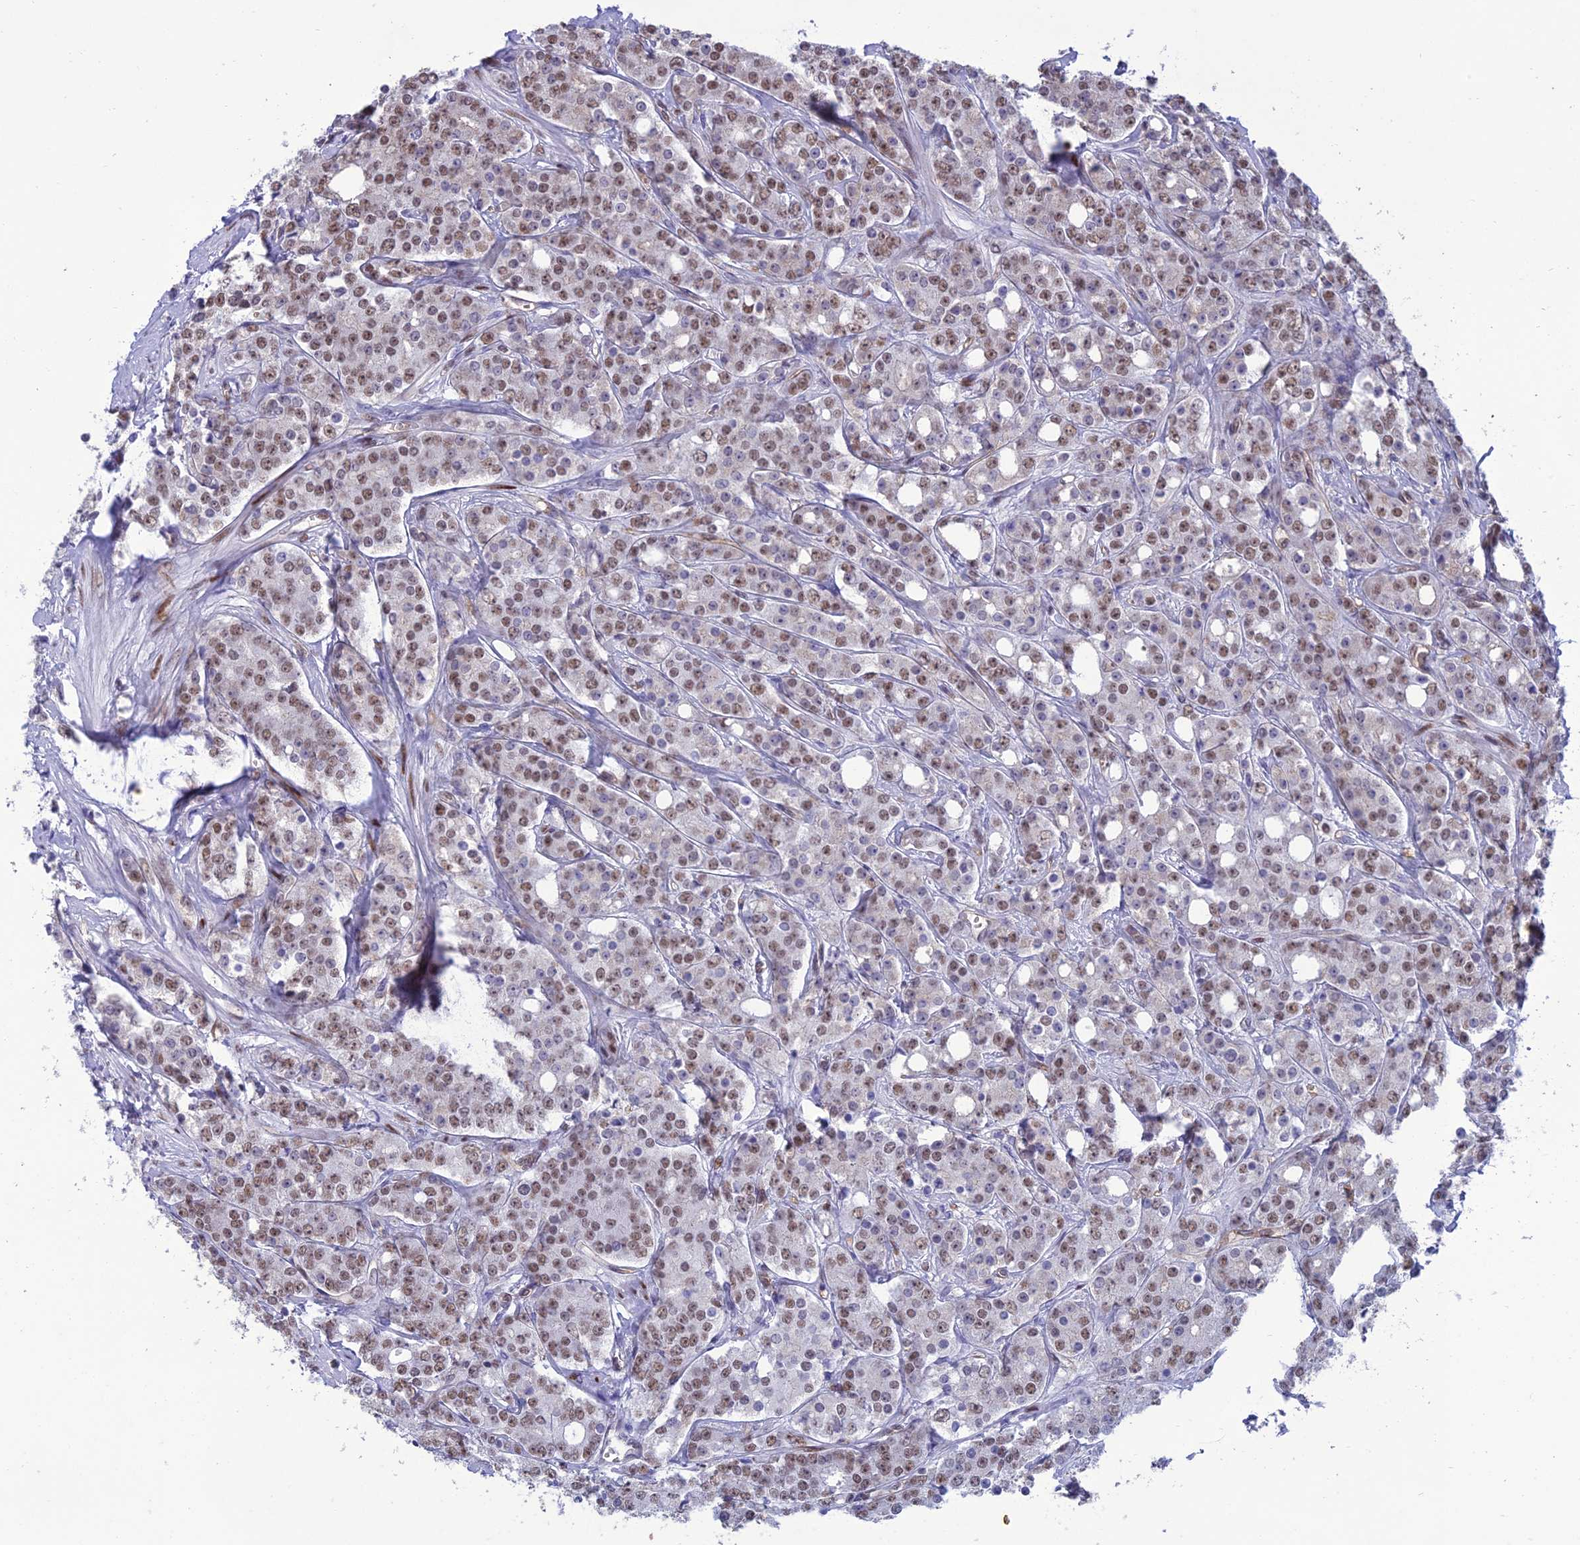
{"staining": {"intensity": "moderate", "quantity": ">75%", "location": "nuclear"}, "tissue": "prostate cancer", "cell_type": "Tumor cells", "image_type": "cancer", "snomed": [{"axis": "morphology", "description": "Adenocarcinoma, High grade"}, {"axis": "topography", "description": "Prostate"}], "caption": "Immunohistochemical staining of prostate high-grade adenocarcinoma reveals medium levels of moderate nuclear protein staining in approximately >75% of tumor cells.", "gene": "RANBP3", "patient": {"sex": "male", "age": 62}}